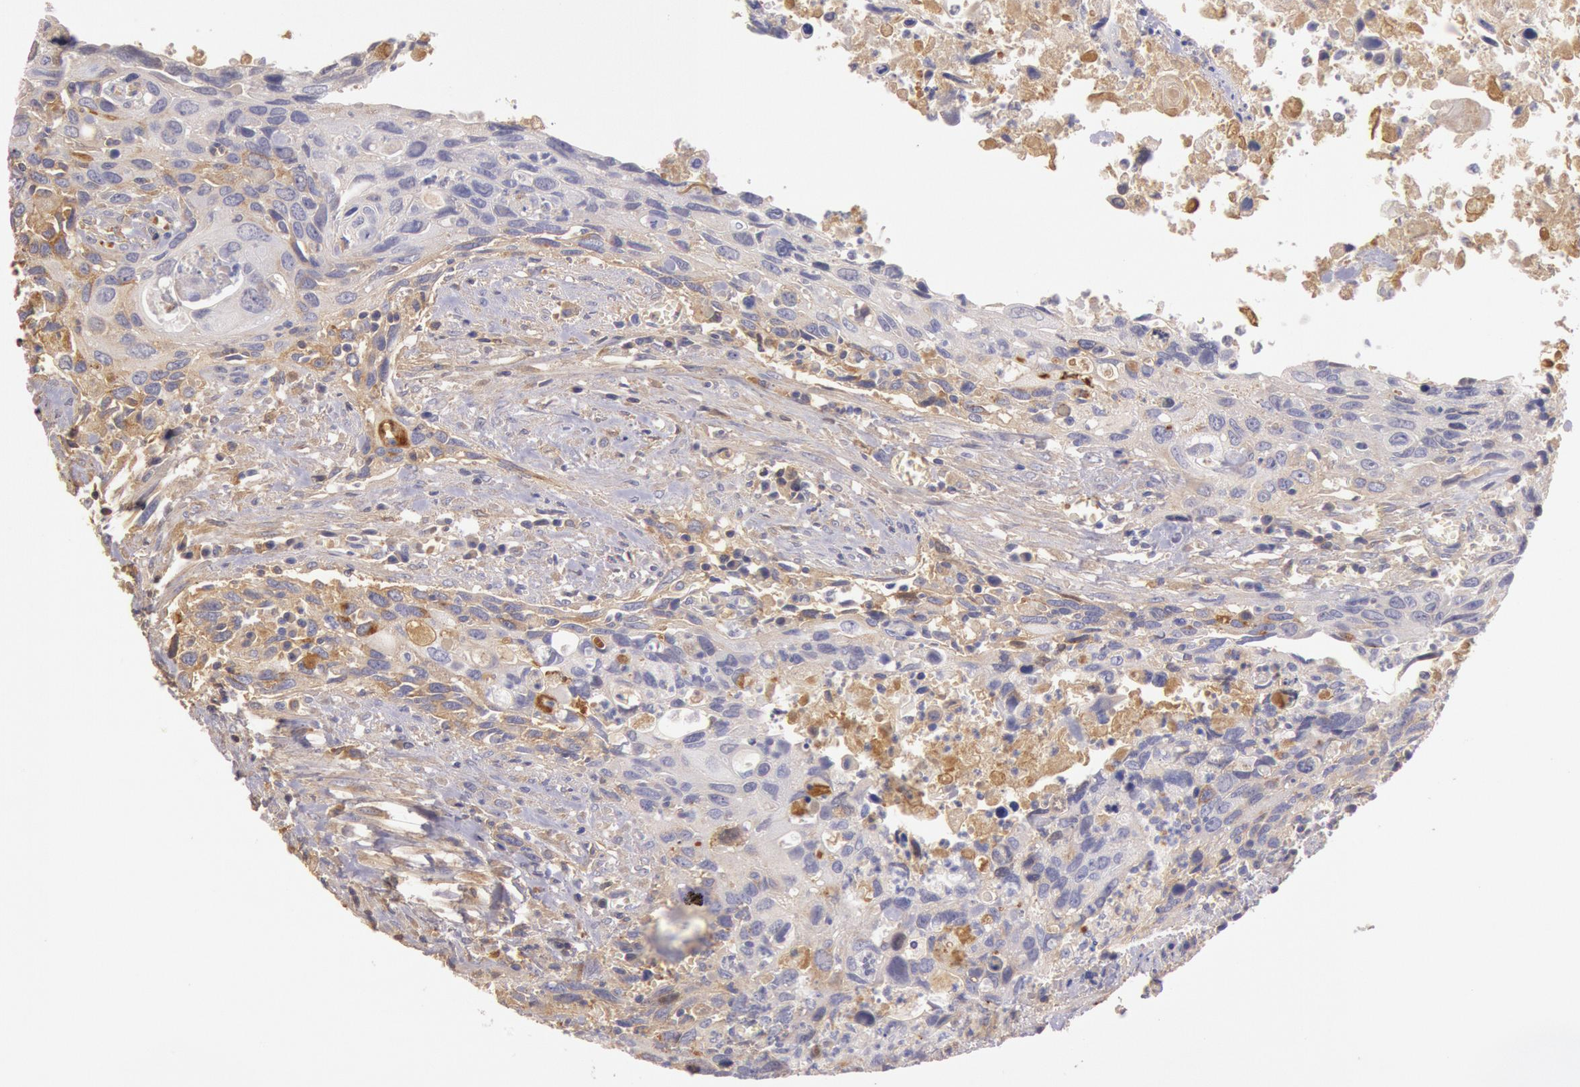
{"staining": {"intensity": "negative", "quantity": "none", "location": "none"}, "tissue": "urothelial cancer", "cell_type": "Tumor cells", "image_type": "cancer", "snomed": [{"axis": "morphology", "description": "Urothelial carcinoma, High grade"}, {"axis": "topography", "description": "Urinary bladder"}], "caption": "This photomicrograph is of urothelial cancer stained with IHC to label a protein in brown with the nuclei are counter-stained blue. There is no positivity in tumor cells.", "gene": "C1R", "patient": {"sex": "male", "age": 71}}